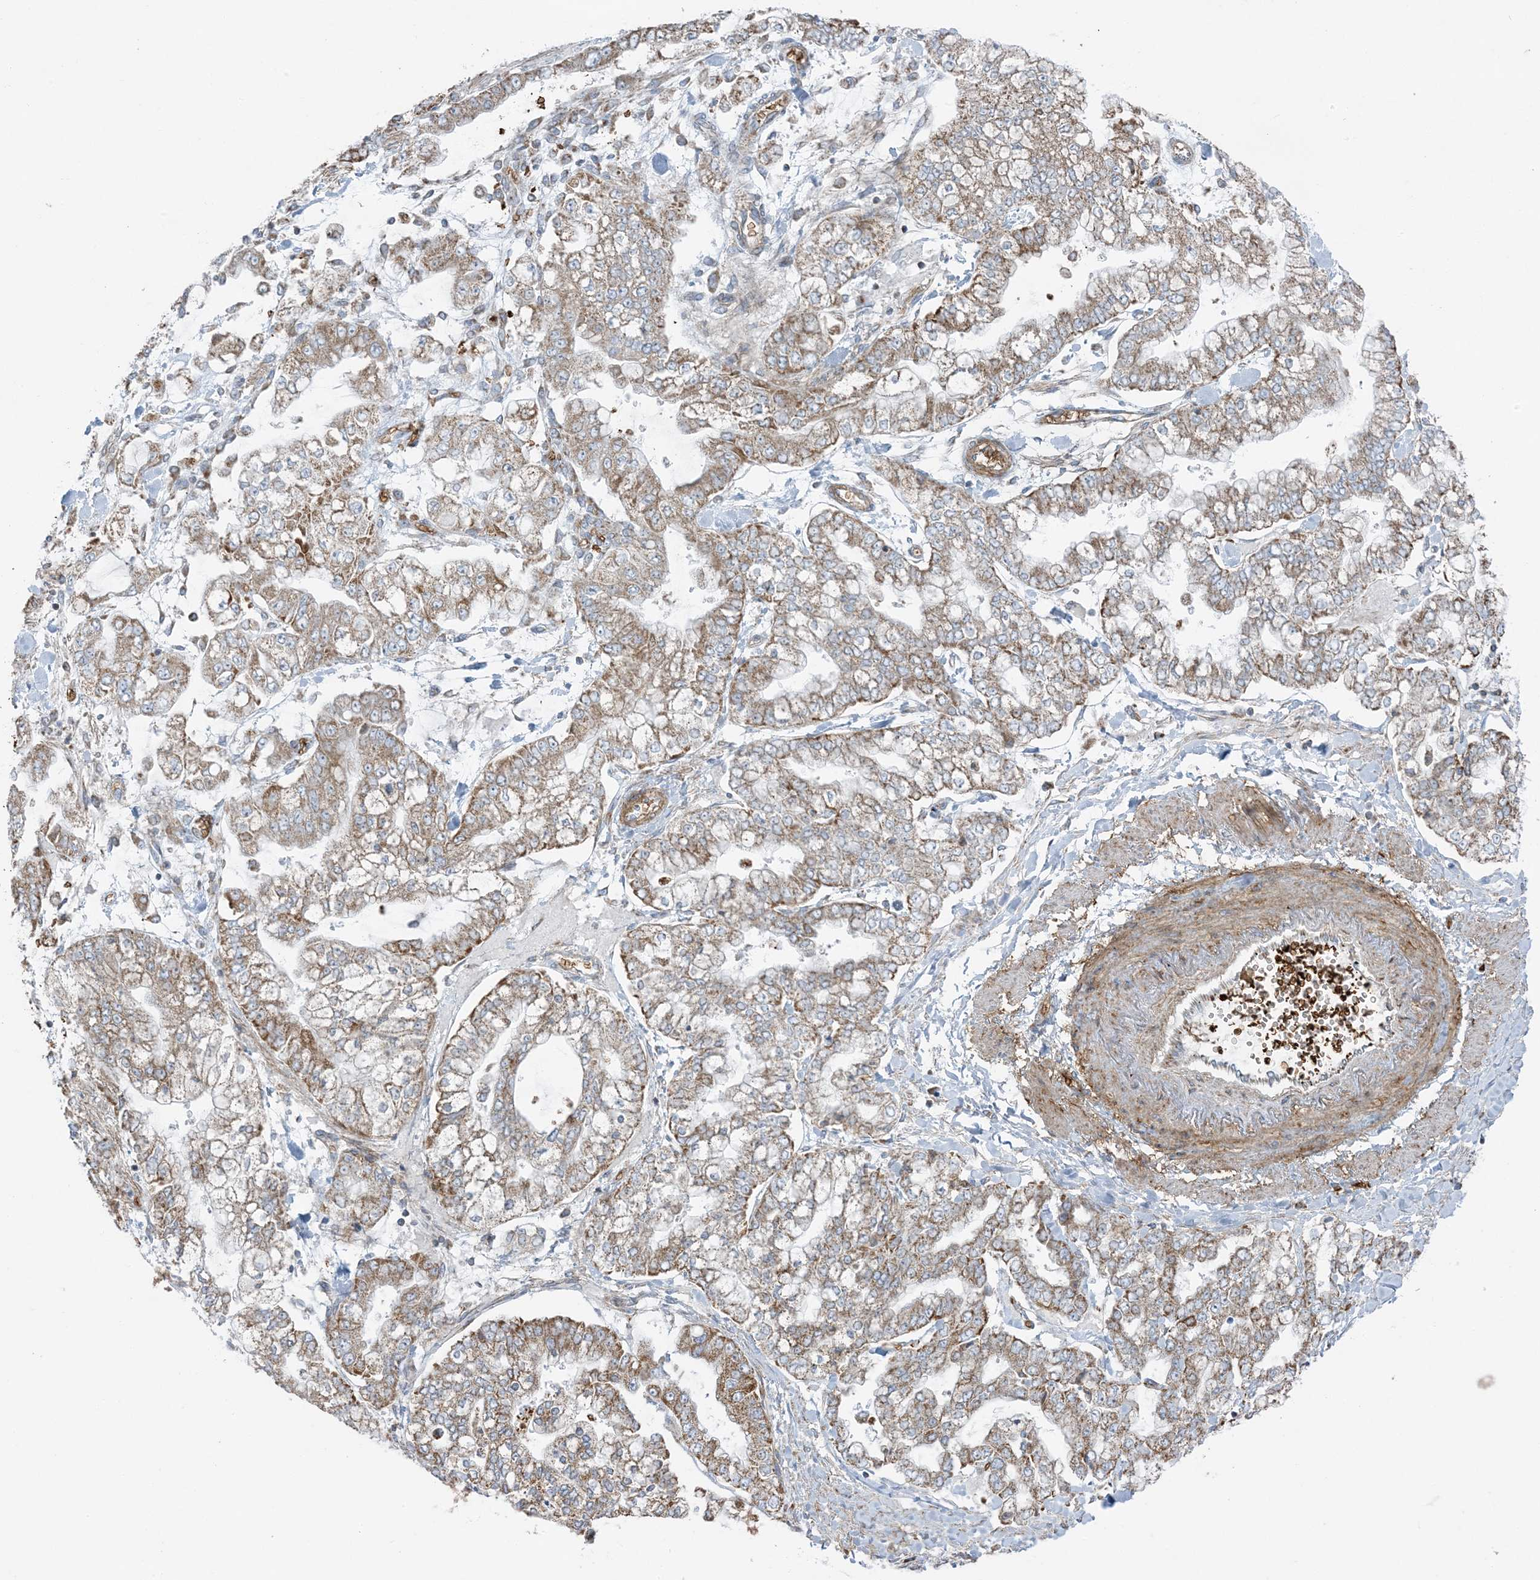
{"staining": {"intensity": "moderate", "quantity": ">75%", "location": "cytoplasmic/membranous"}, "tissue": "stomach cancer", "cell_type": "Tumor cells", "image_type": "cancer", "snomed": [{"axis": "morphology", "description": "Normal tissue, NOS"}, {"axis": "morphology", "description": "Adenocarcinoma, NOS"}, {"axis": "topography", "description": "Stomach, upper"}, {"axis": "topography", "description": "Stomach"}], "caption": "Human stomach cancer (adenocarcinoma) stained with a protein marker reveals moderate staining in tumor cells.", "gene": "PIK3R4", "patient": {"sex": "male", "age": 76}}